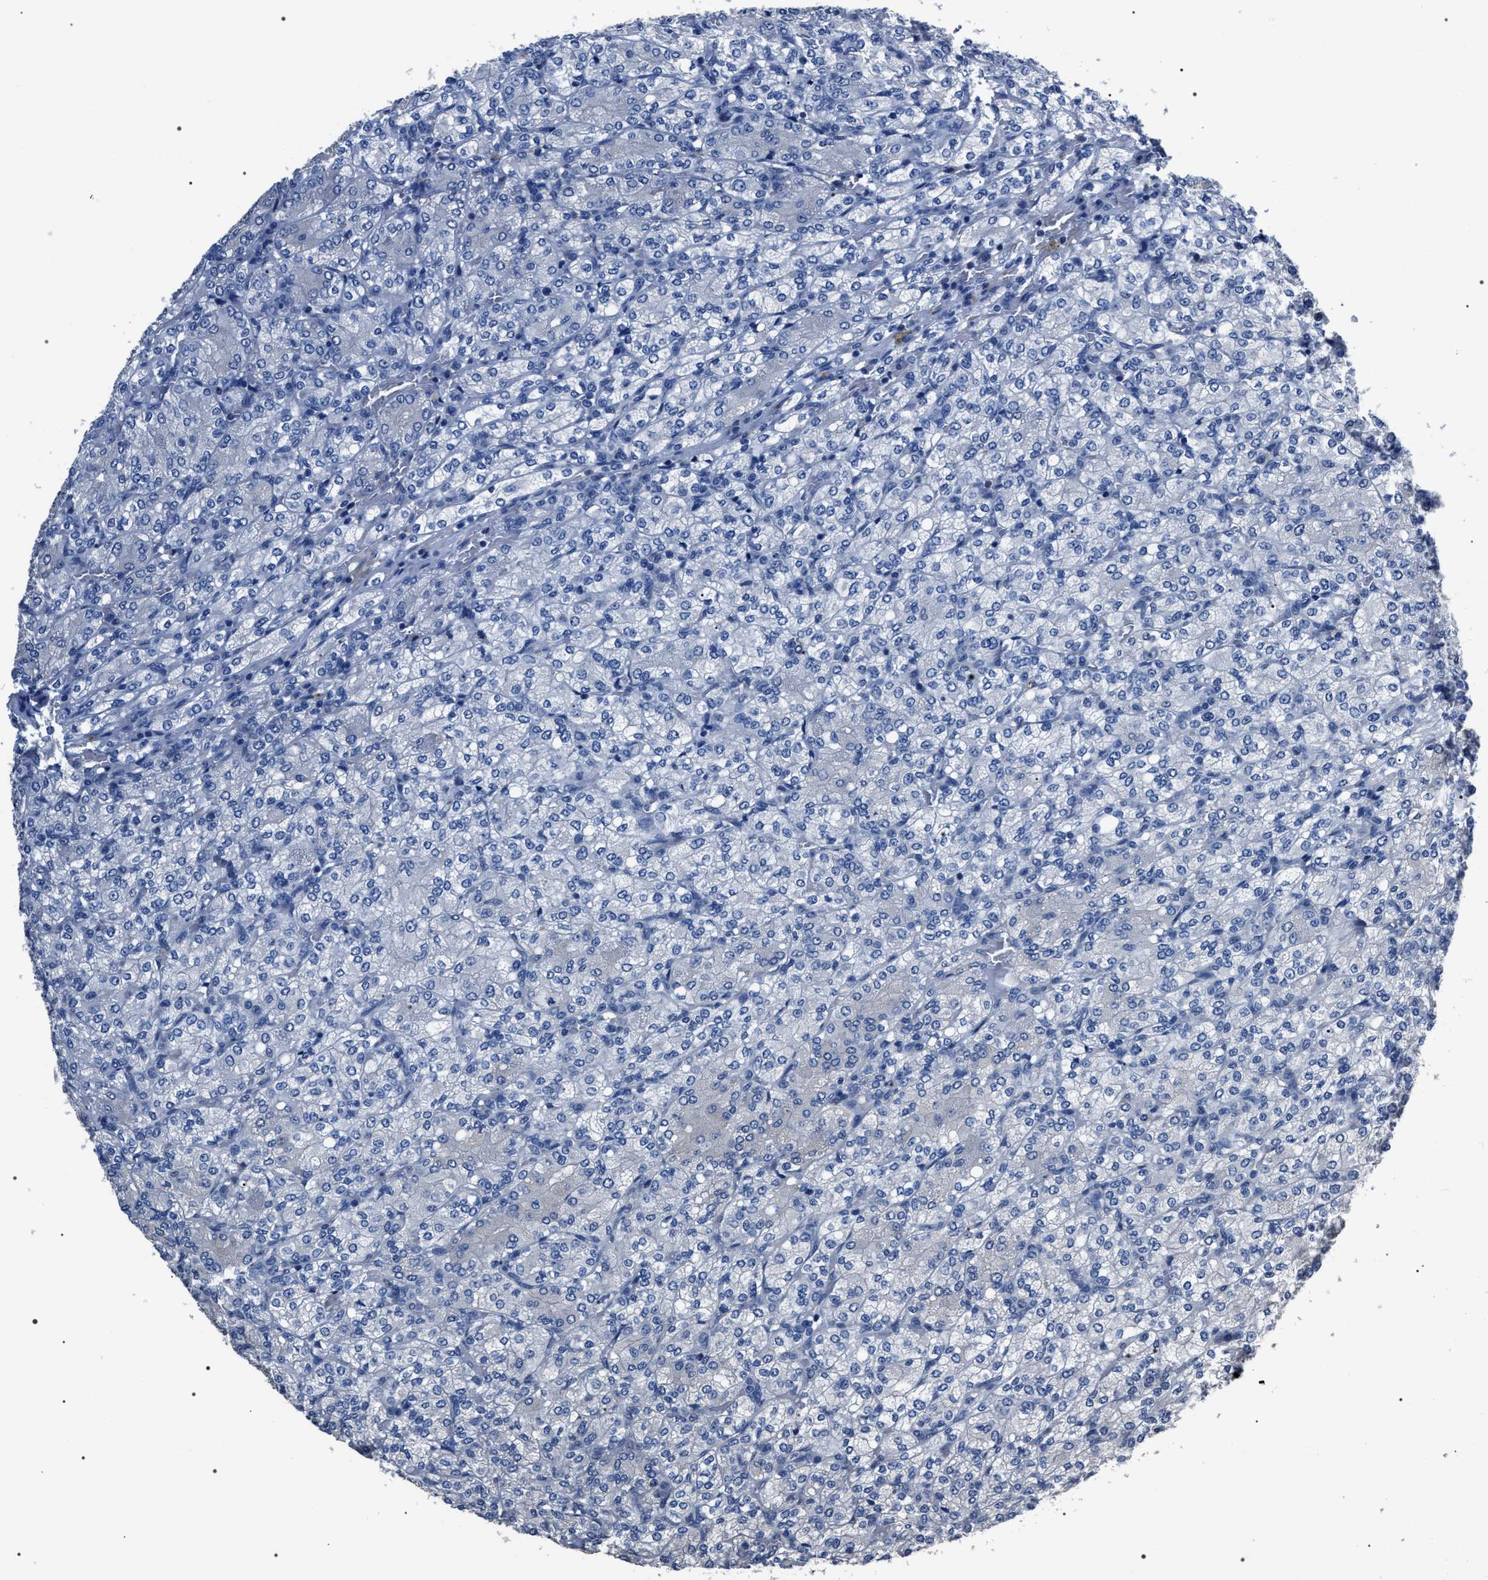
{"staining": {"intensity": "negative", "quantity": "none", "location": "none"}, "tissue": "renal cancer", "cell_type": "Tumor cells", "image_type": "cancer", "snomed": [{"axis": "morphology", "description": "Adenocarcinoma, NOS"}, {"axis": "topography", "description": "Kidney"}], "caption": "This micrograph is of adenocarcinoma (renal) stained with immunohistochemistry (IHC) to label a protein in brown with the nuclei are counter-stained blue. There is no expression in tumor cells. (DAB (3,3'-diaminobenzidine) immunohistochemistry, high magnification).", "gene": "TRIM54", "patient": {"sex": "male", "age": 77}}